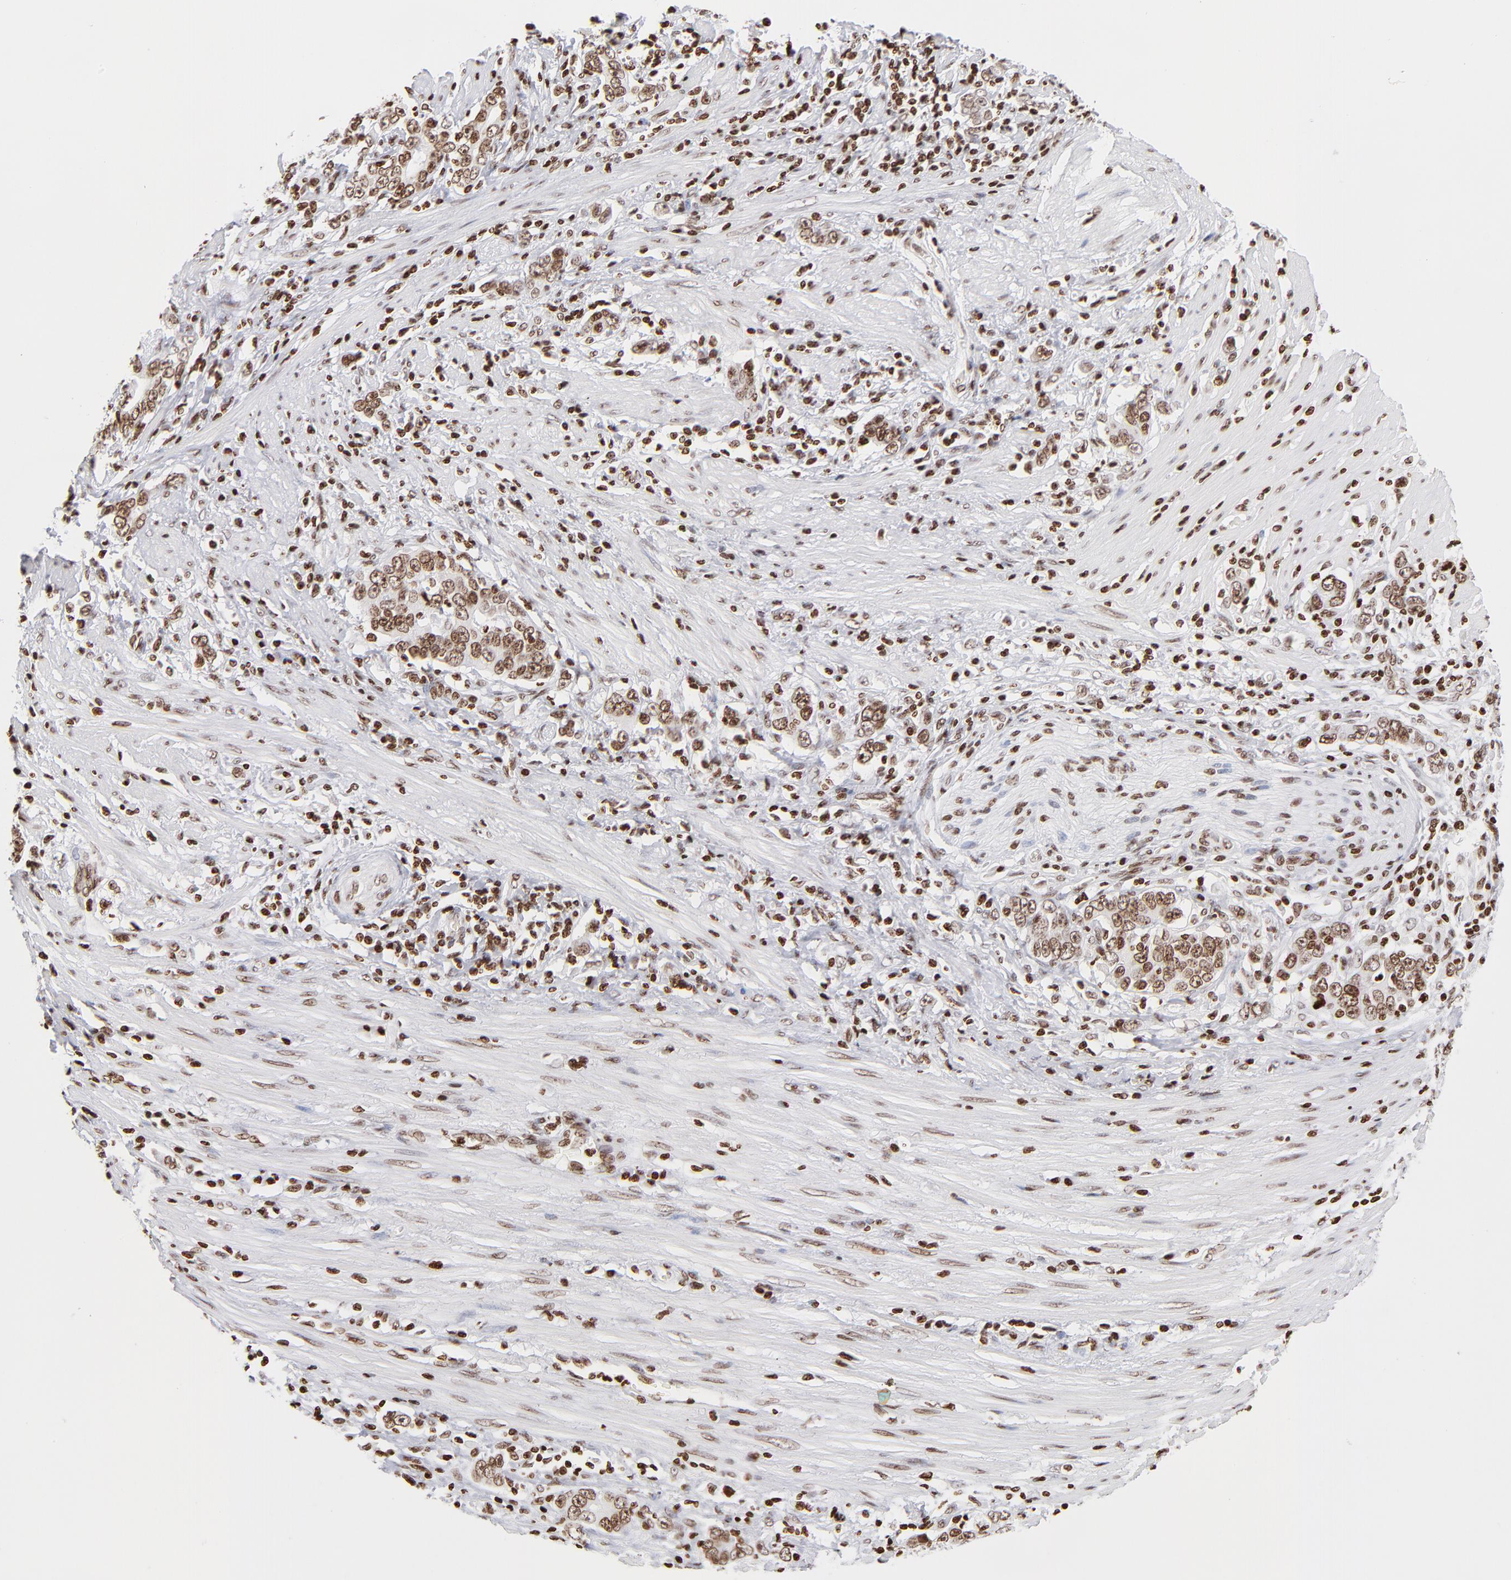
{"staining": {"intensity": "moderate", "quantity": ">75%", "location": "nuclear"}, "tissue": "stomach cancer", "cell_type": "Tumor cells", "image_type": "cancer", "snomed": [{"axis": "morphology", "description": "Adenocarcinoma, NOS"}, {"axis": "topography", "description": "Stomach, lower"}], "caption": "Stomach cancer tissue displays moderate nuclear expression in approximately >75% of tumor cells", "gene": "RTL4", "patient": {"sex": "female", "age": 72}}